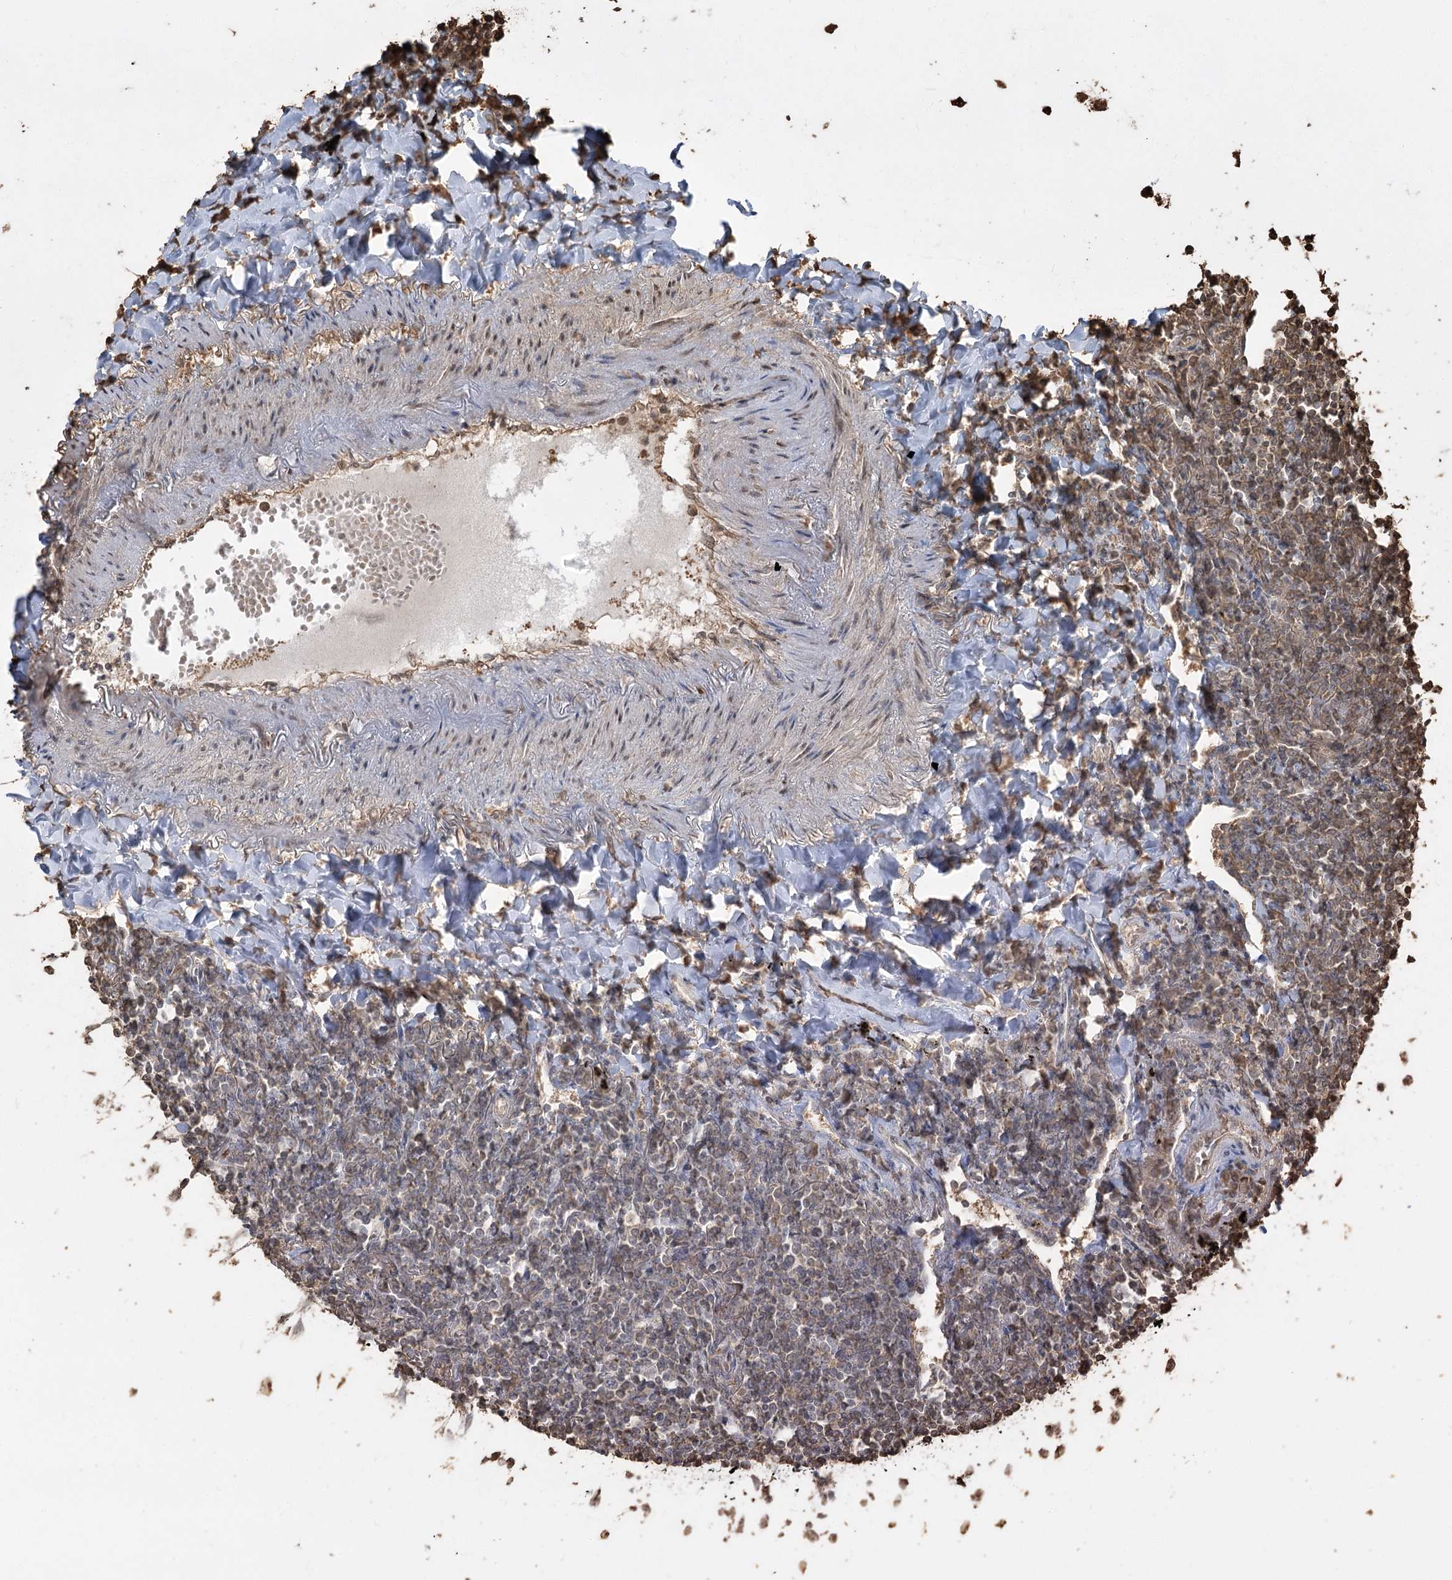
{"staining": {"intensity": "weak", "quantity": "25%-75%", "location": "cytoplasmic/membranous,nuclear"}, "tissue": "lymphoma", "cell_type": "Tumor cells", "image_type": "cancer", "snomed": [{"axis": "morphology", "description": "Malignant lymphoma, non-Hodgkin's type, Low grade"}, {"axis": "topography", "description": "Lung"}], "caption": "Human low-grade malignant lymphoma, non-Hodgkin's type stained with a brown dye reveals weak cytoplasmic/membranous and nuclear positive staining in about 25%-75% of tumor cells.", "gene": "PLCH1", "patient": {"sex": "female", "age": 71}}